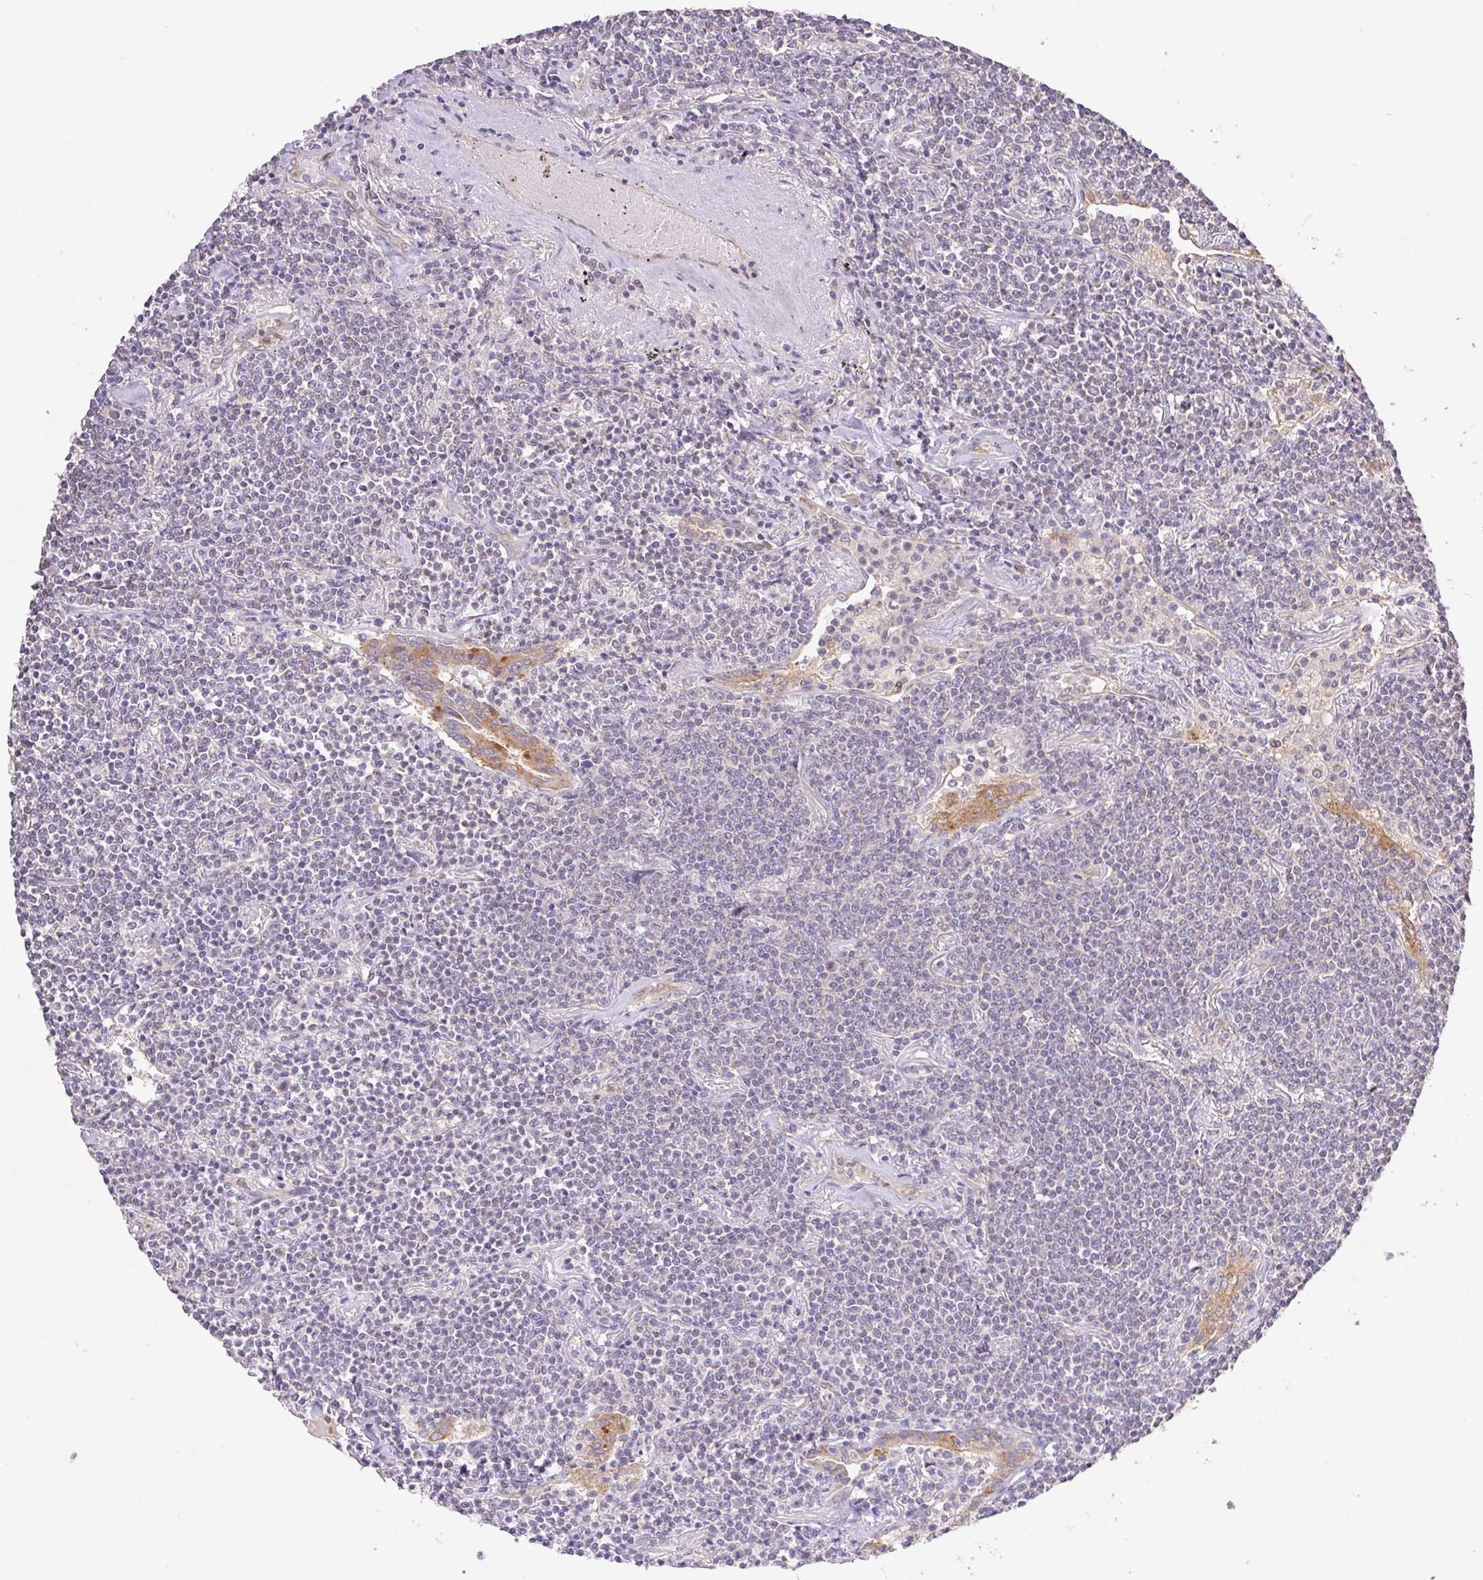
{"staining": {"intensity": "negative", "quantity": "none", "location": "none"}, "tissue": "lymphoma", "cell_type": "Tumor cells", "image_type": "cancer", "snomed": [{"axis": "morphology", "description": "Malignant lymphoma, non-Hodgkin's type, Low grade"}, {"axis": "topography", "description": "Lung"}], "caption": "Tumor cells show no significant protein staining in low-grade malignant lymphoma, non-Hodgkin's type.", "gene": "RAB11A", "patient": {"sex": "female", "age": 71}}